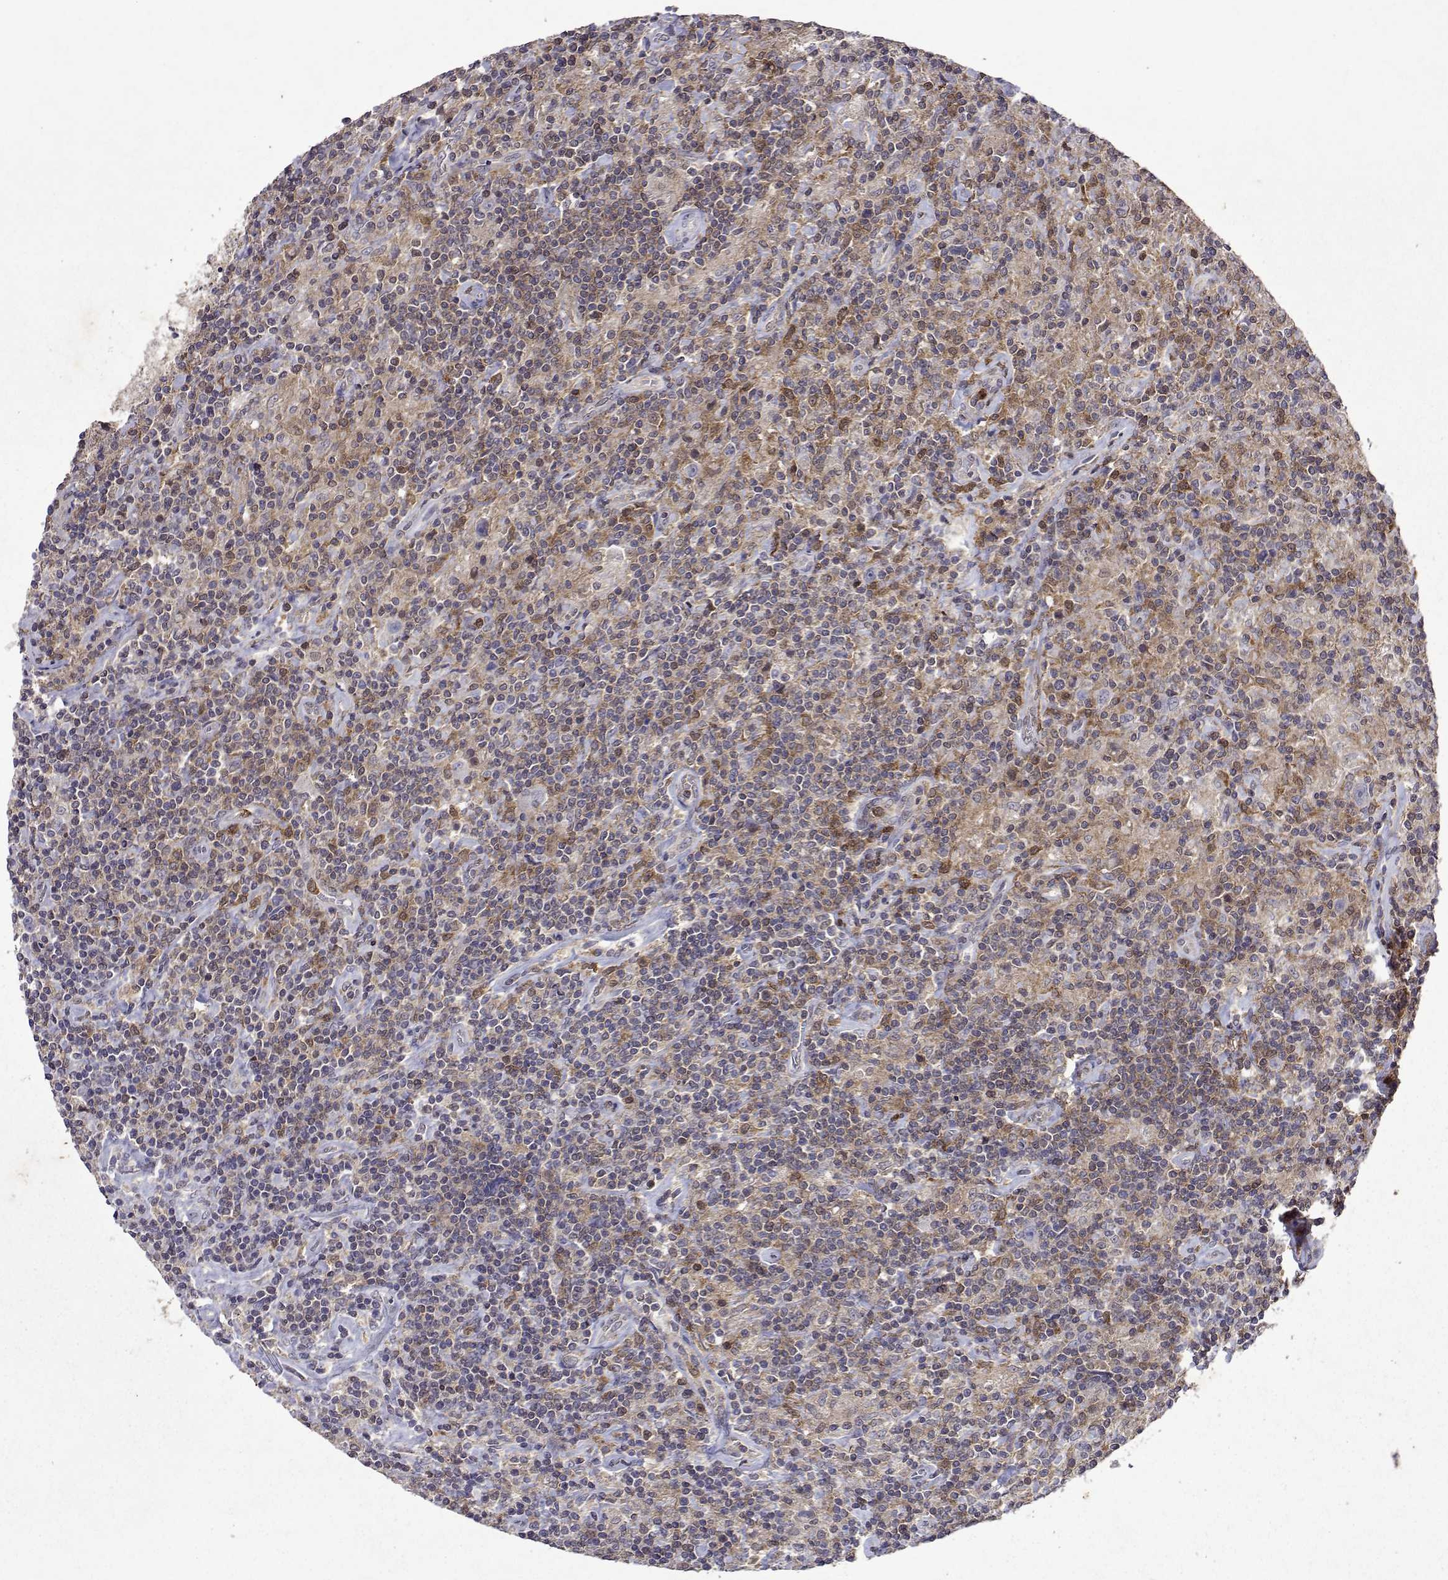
{"staining": {"intensity": "weak", "quantity": ">75%", "location": "cytoplasmic/membranous"}, "tissue": "lymphoma", "cell_type": "Tumor cells", "image_type": "cancer", "snomed": [{"axis": "morphology", "description": "Hodgkin's disease, NOS"}, {"axis": "topography", "description": "Lymph node"}], "caption": "There is low levels of weak cytoplasmic/membranous positivity in tumor cells of Hodgkin's disease, as demonstrated by immunohistochemical staining (brown color).", "gene": "APAF1", "patient": {"sex": "male", "age": 70}}